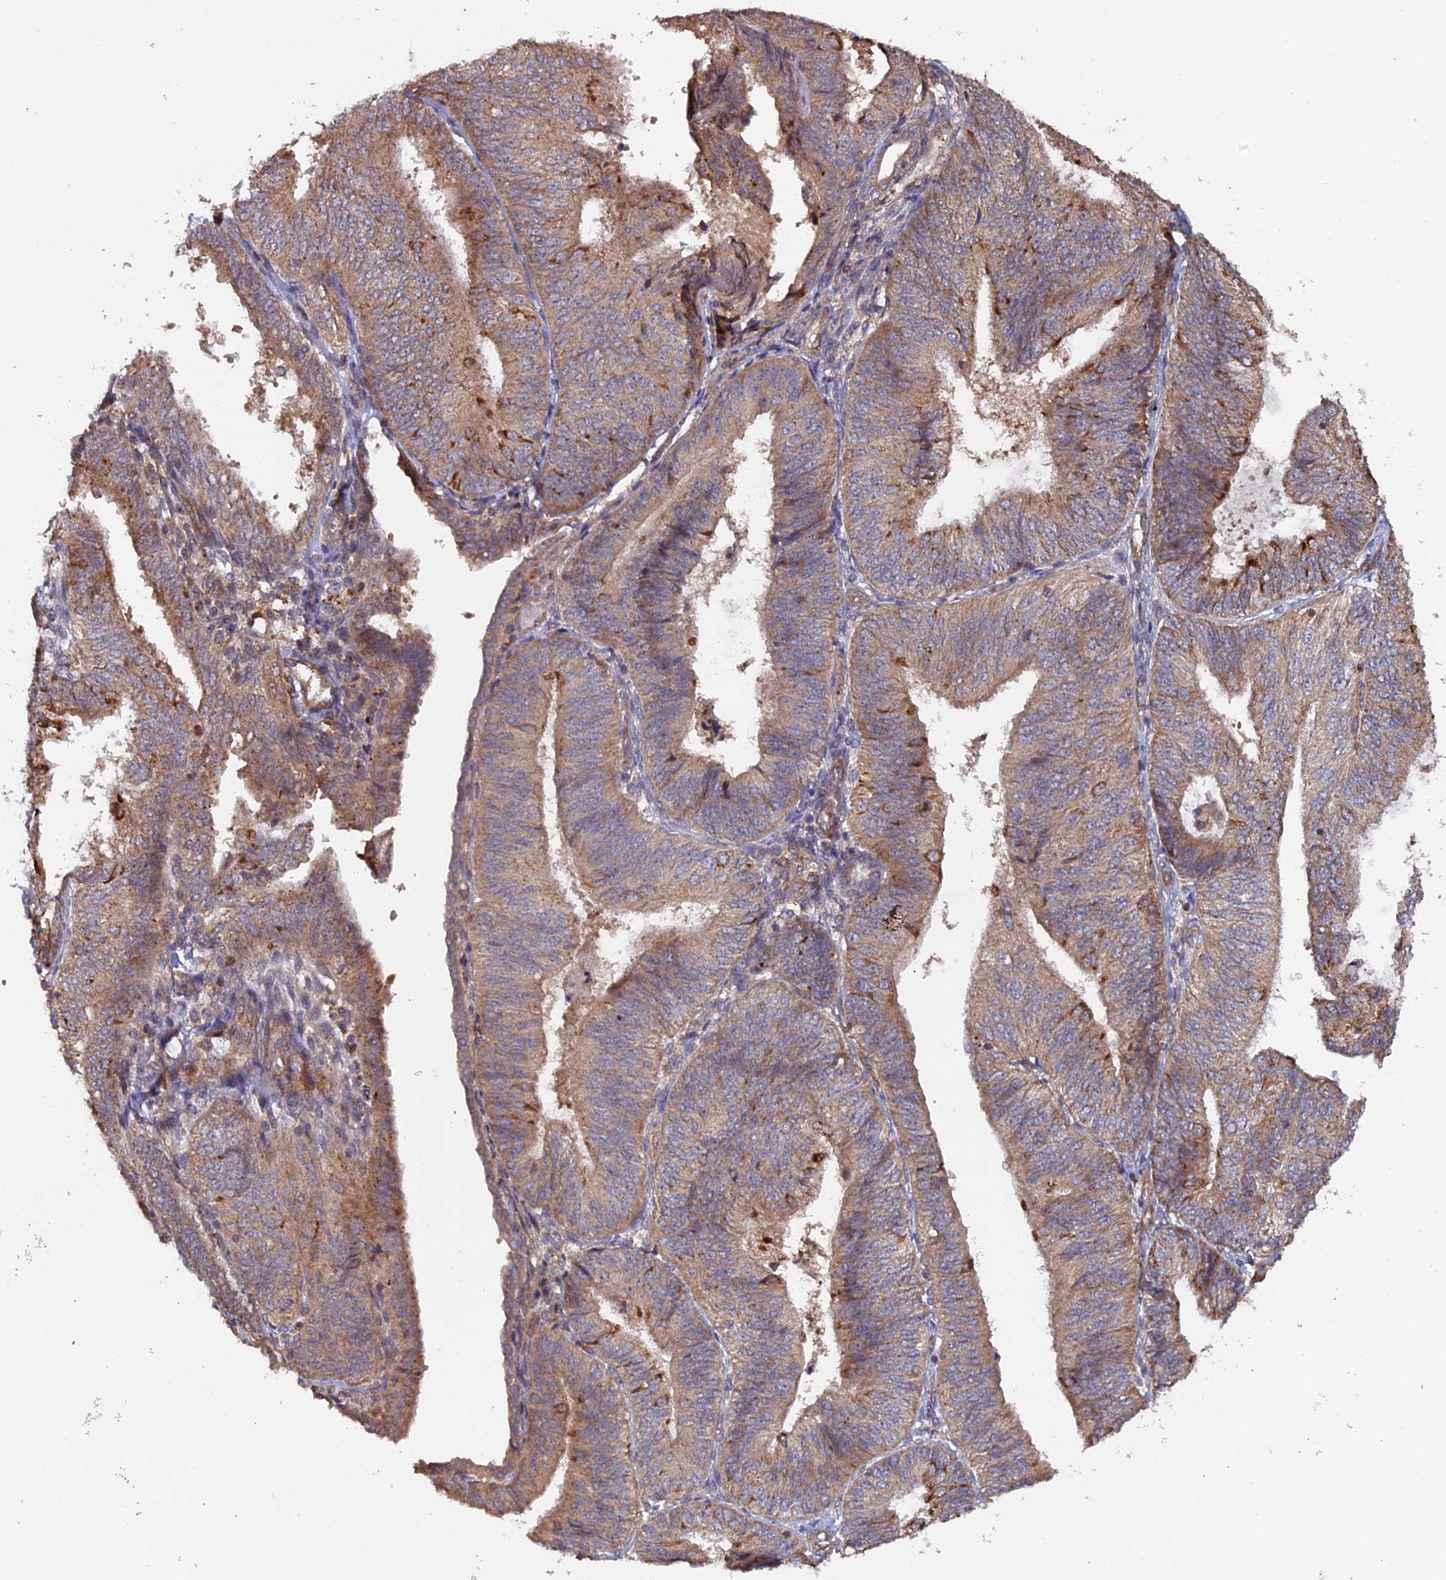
{"staining": {"intensity": "moderate", "quantity": ">75%", "location": "cytoplasmic/membranous"}, "tissue": "endometrial cancer", "cell_type": "Tumor cells", "image_type": "cancer", "snomed": [{"axis": "morphology", "description": "Adenocarcinoma, NOS"}, {"axis": "topography", "description": "Endometrium"}], "caption": "A micrograph showing moderate cytoplasmic/membranous positivity in approximately >75% of tumor cells in endometrial adenocarcinoma, as visualized by brown immunohistochemical staining.", "gene": "FERMT1", "patient": {"sex": "female", "age": 58}}